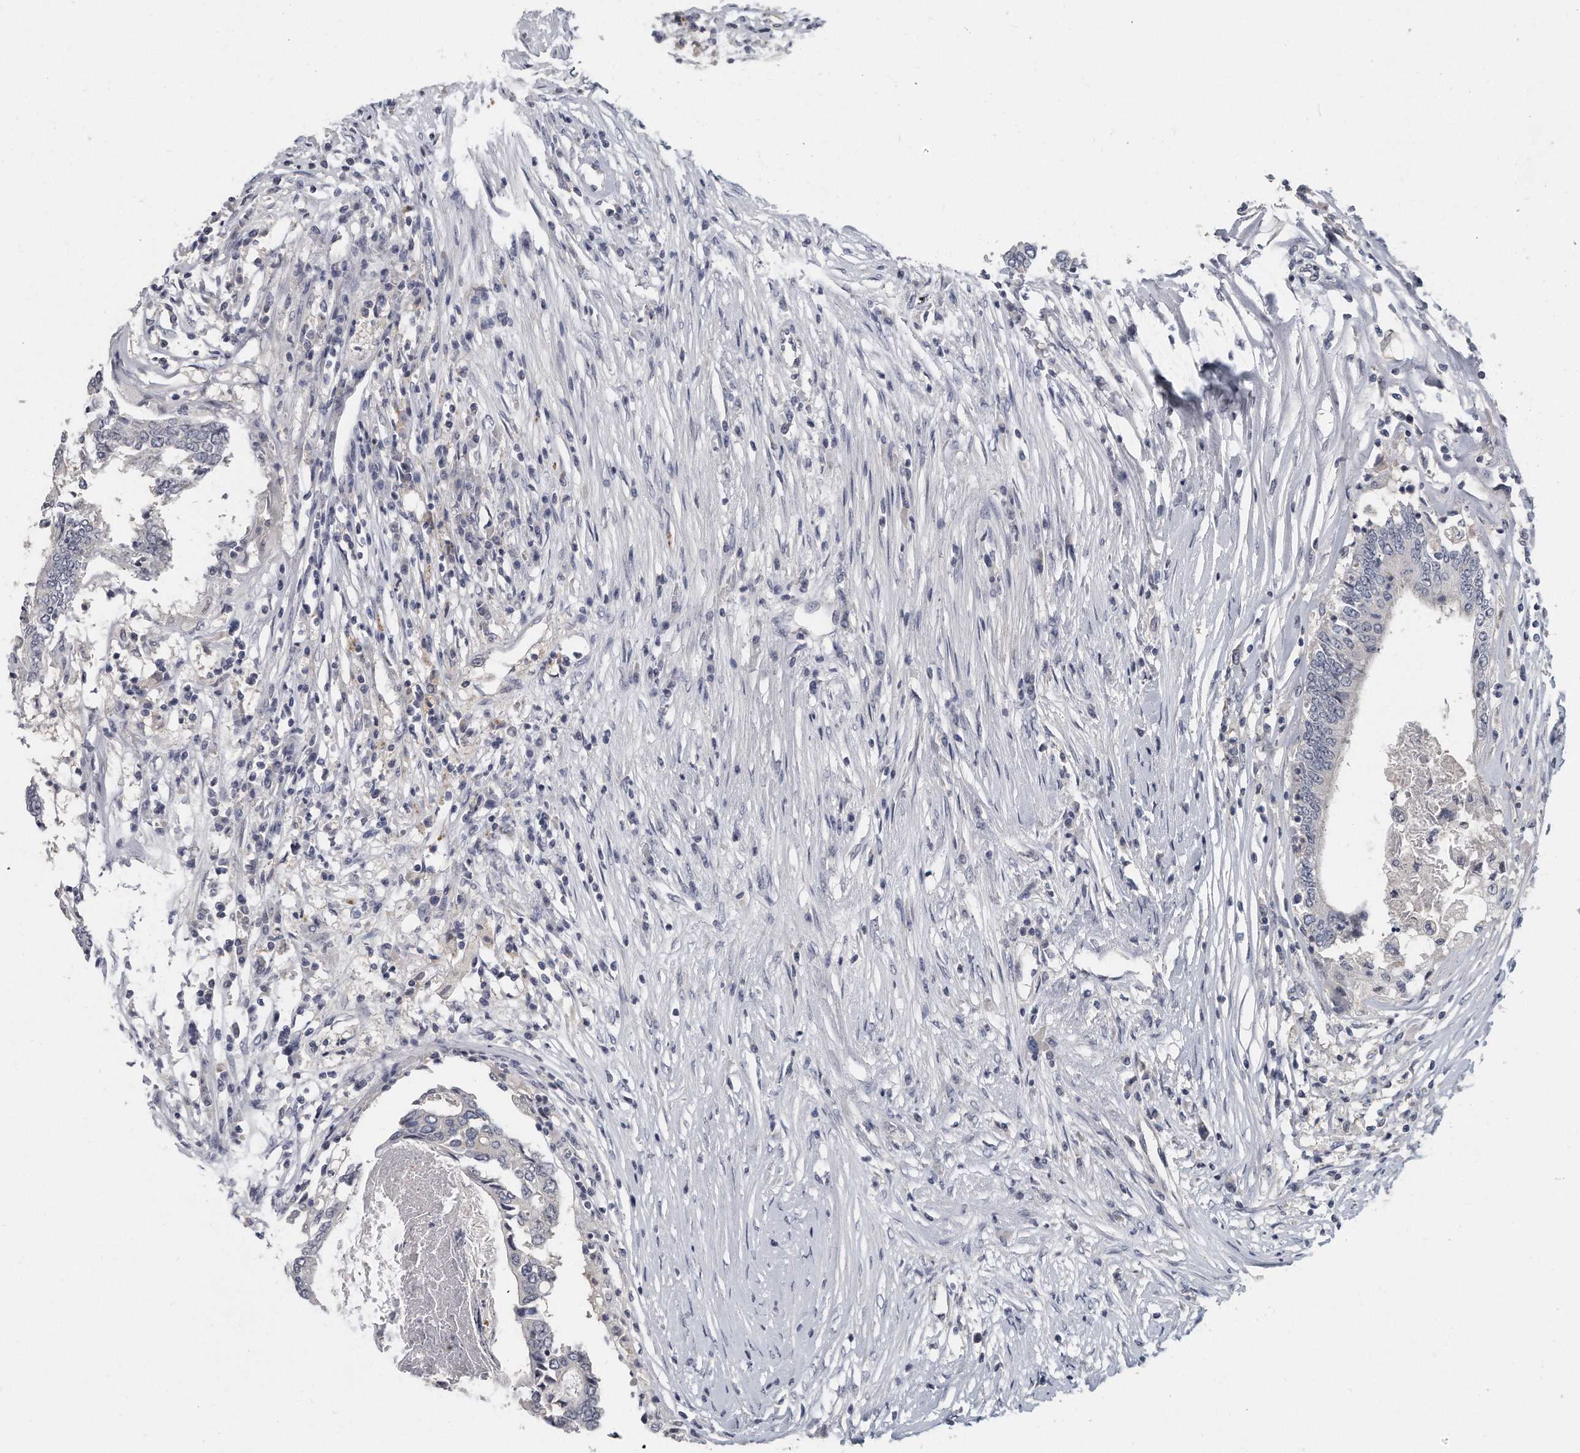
{"staining": {"intensity": "negative", "quantity": "none", "location": "none"}, "tissue": "colorectal cancer", "cell_type": "Tumor cells", "image_type": "cancer", "snomed": [{"axis": "morphology", "description": "Adenocarcinoma, NOS"}, {"axis": "topography", "description": "Rectum"}], "caption": "High power microscopy micrograph of an IHC photomicrograph of colorectal cancer (adenocarcinoma), revealing no significant positivity in tumor cells.", "gene": "KLHL7", "patient": {"sex": "male", "age": 63}}